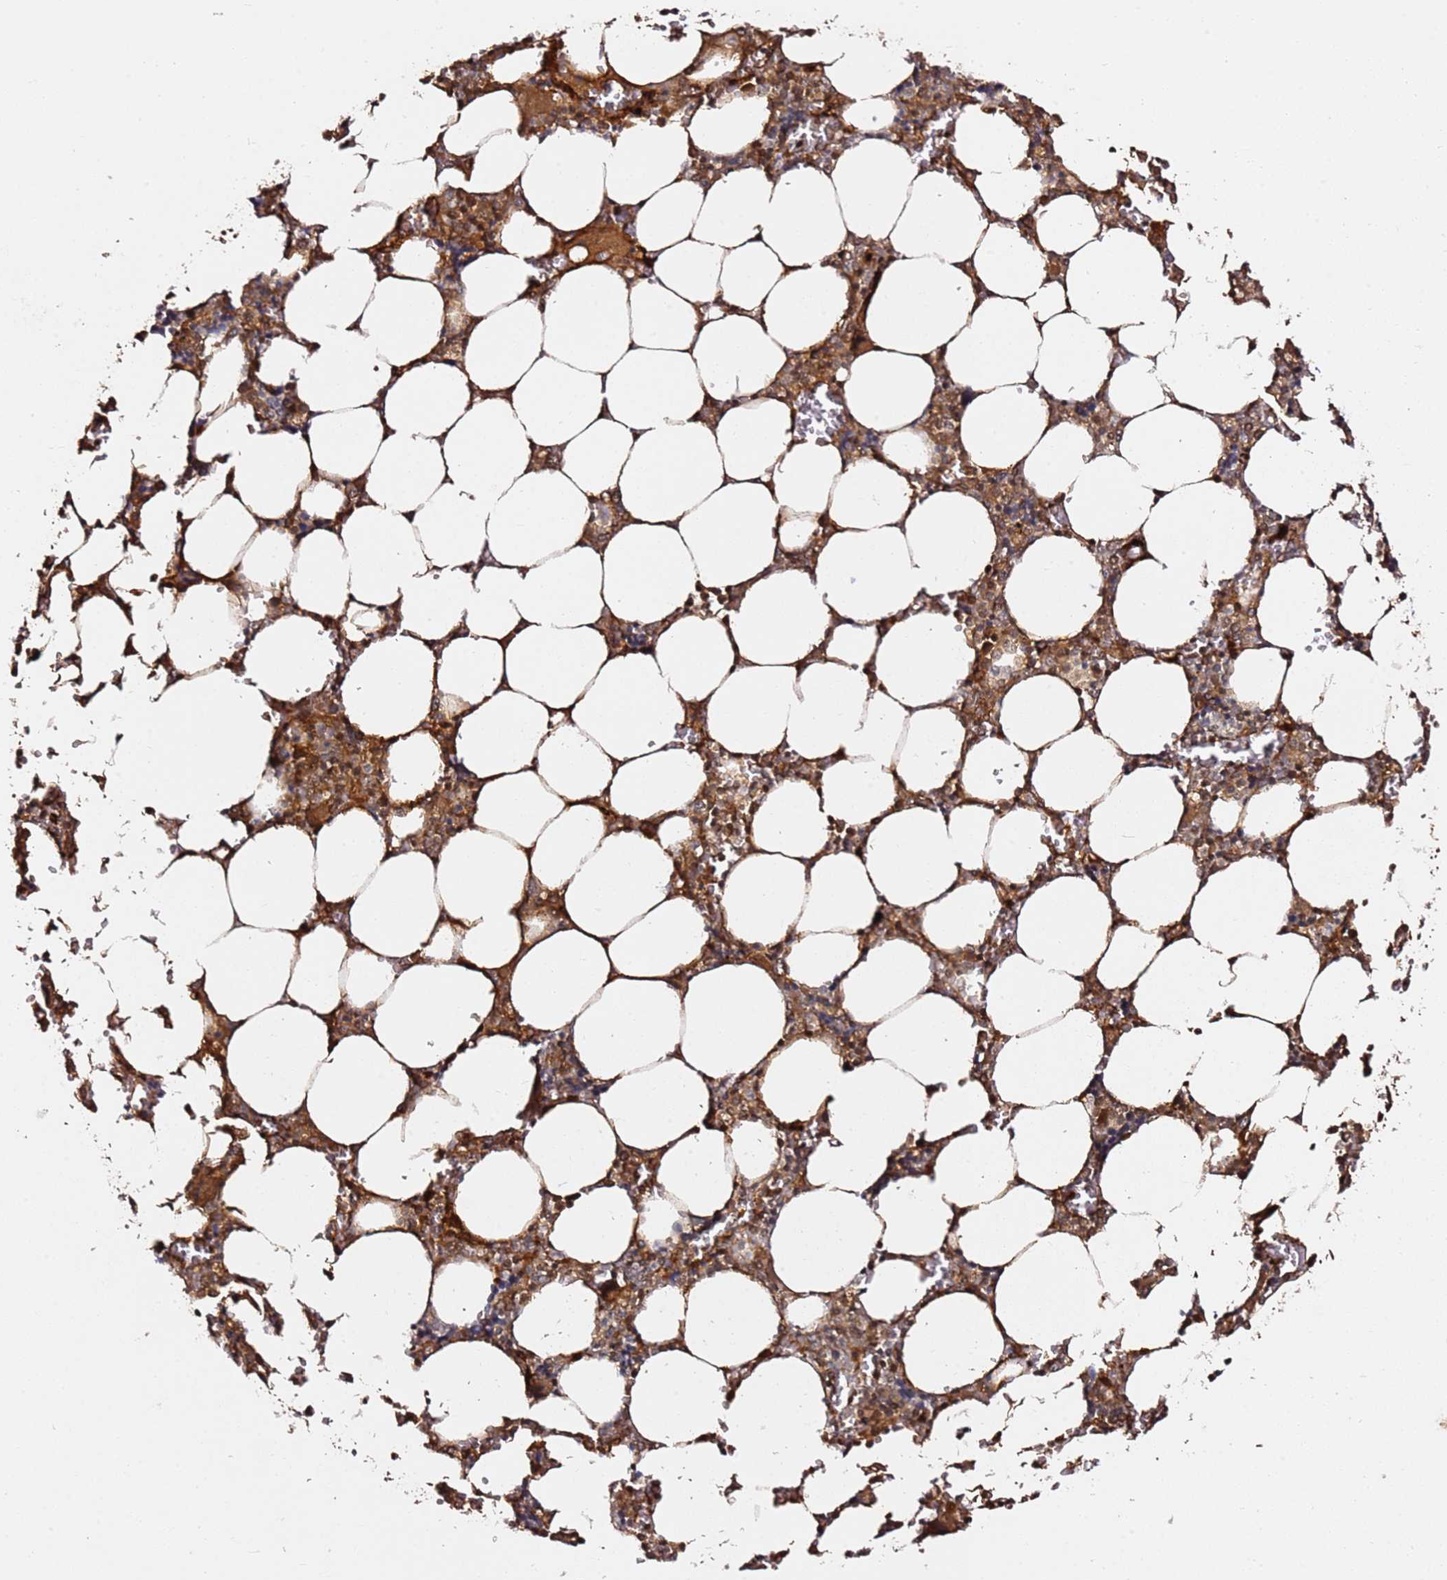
{"staining": {"intensity": "strong", "quantity": "<25%", "location": "nuclear"}, "tissue": "bone marrow", "cell_type": "Hematopoietic cells", "image_type": "normal", "snomed": [{"axis": "morphology", "description": "Normal tissue, NOS"}, {"axis": "topography", "description": "Bone marrow"}], "caption": "Immunohistochemical staining of unremarkable bone marrow demonstrates strong nuclear protein expression in approximately <25% of hematopoietic cells.", "gene": "TP53AIP1", "patient": {"sex": "male", "age": 64}}